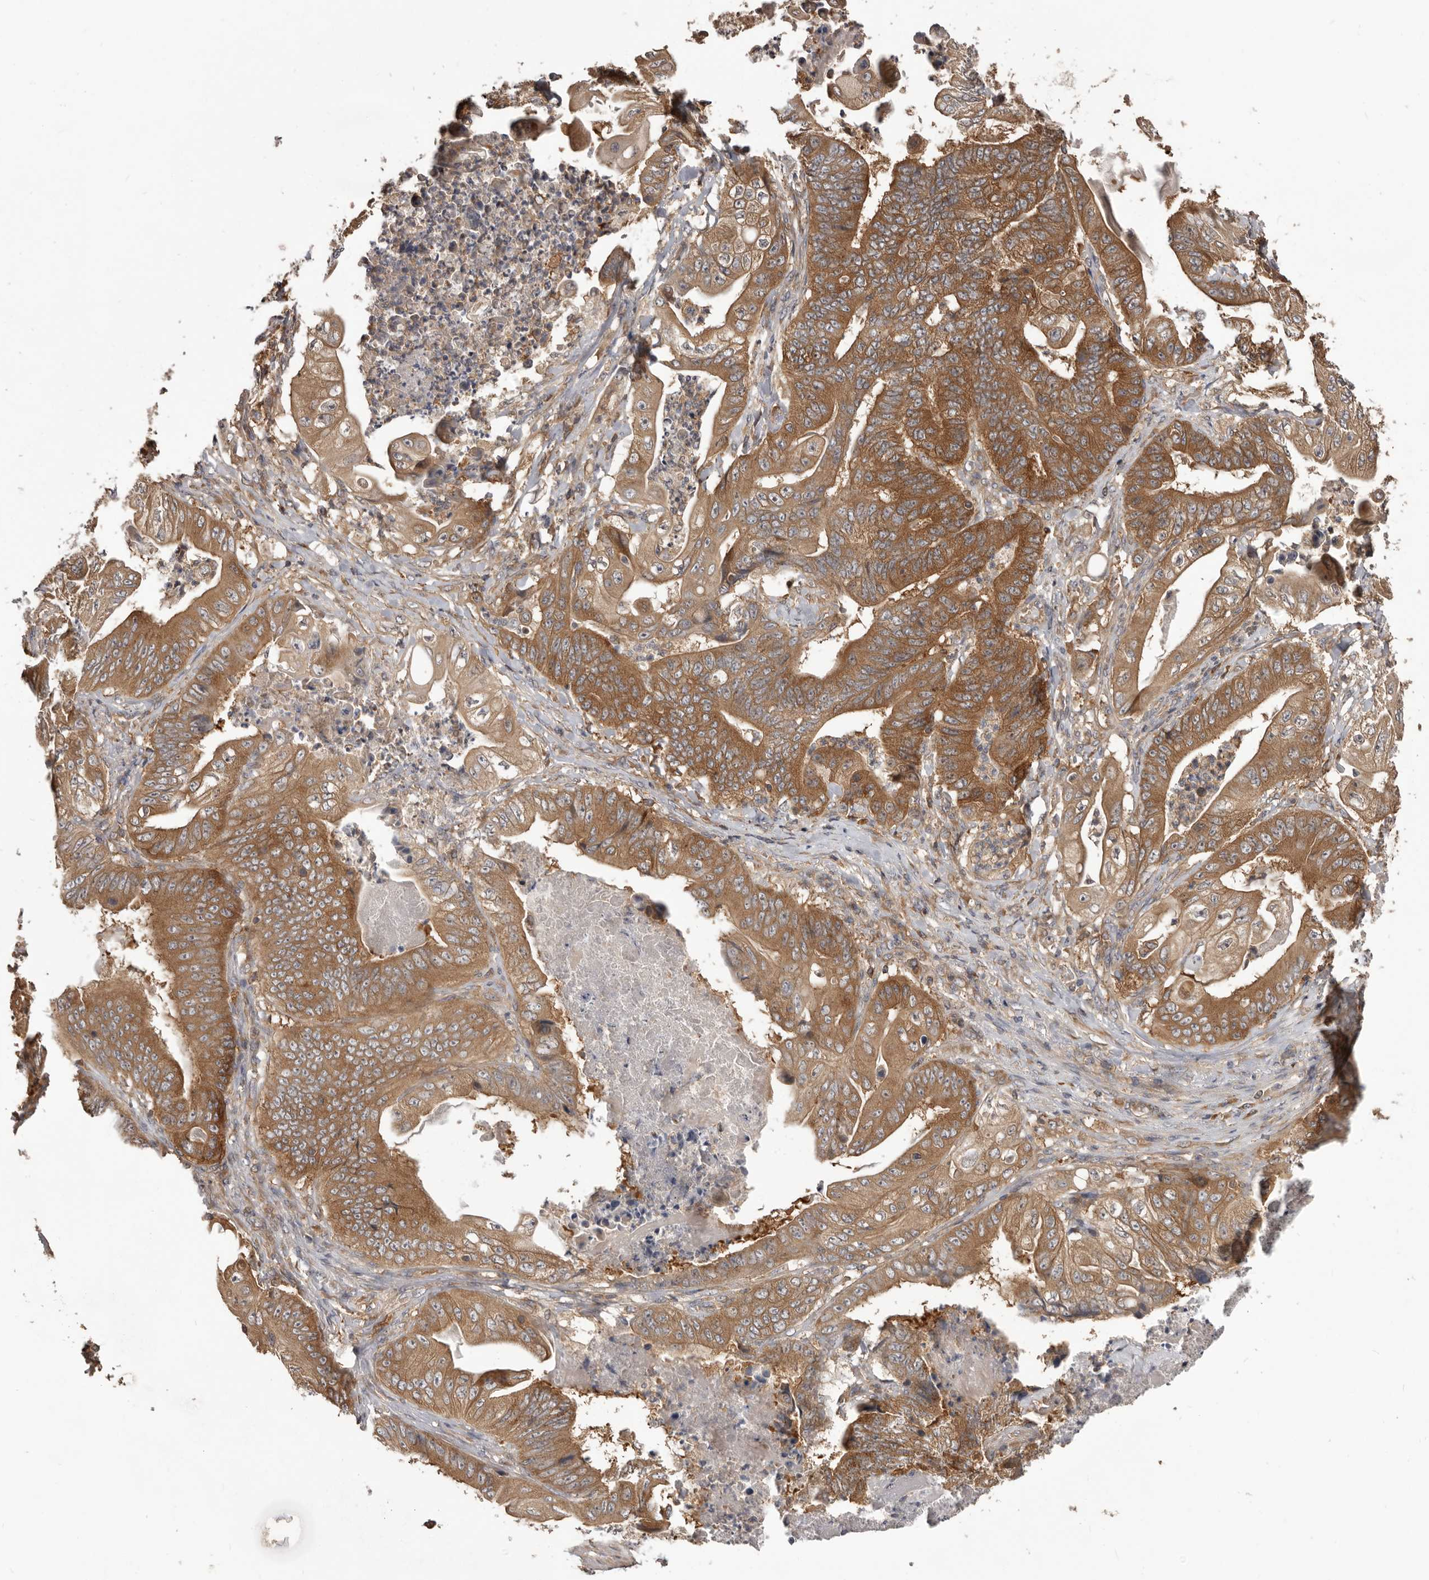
{"staining": {"intensity": "moderate", "quantity": ">75%", "location": "cytoplasmic/membranous"}, "tissue": "stomach cancer", "cell_type": "Tumor cells", "image_type": "cancer", "snomed": [{"axis": "morphology", "description": "Adenocarcinoma, NOS"}, {"axis": "topography", "description": "Stomach"}], "caption": "Moderate cytoplasmic/membranous protein staining is identified in approximately >75% of tumor cells in stomach adenocarcinoma.", "gene": "HBS1L", "patient": {"sex": "female", "age": 73}}